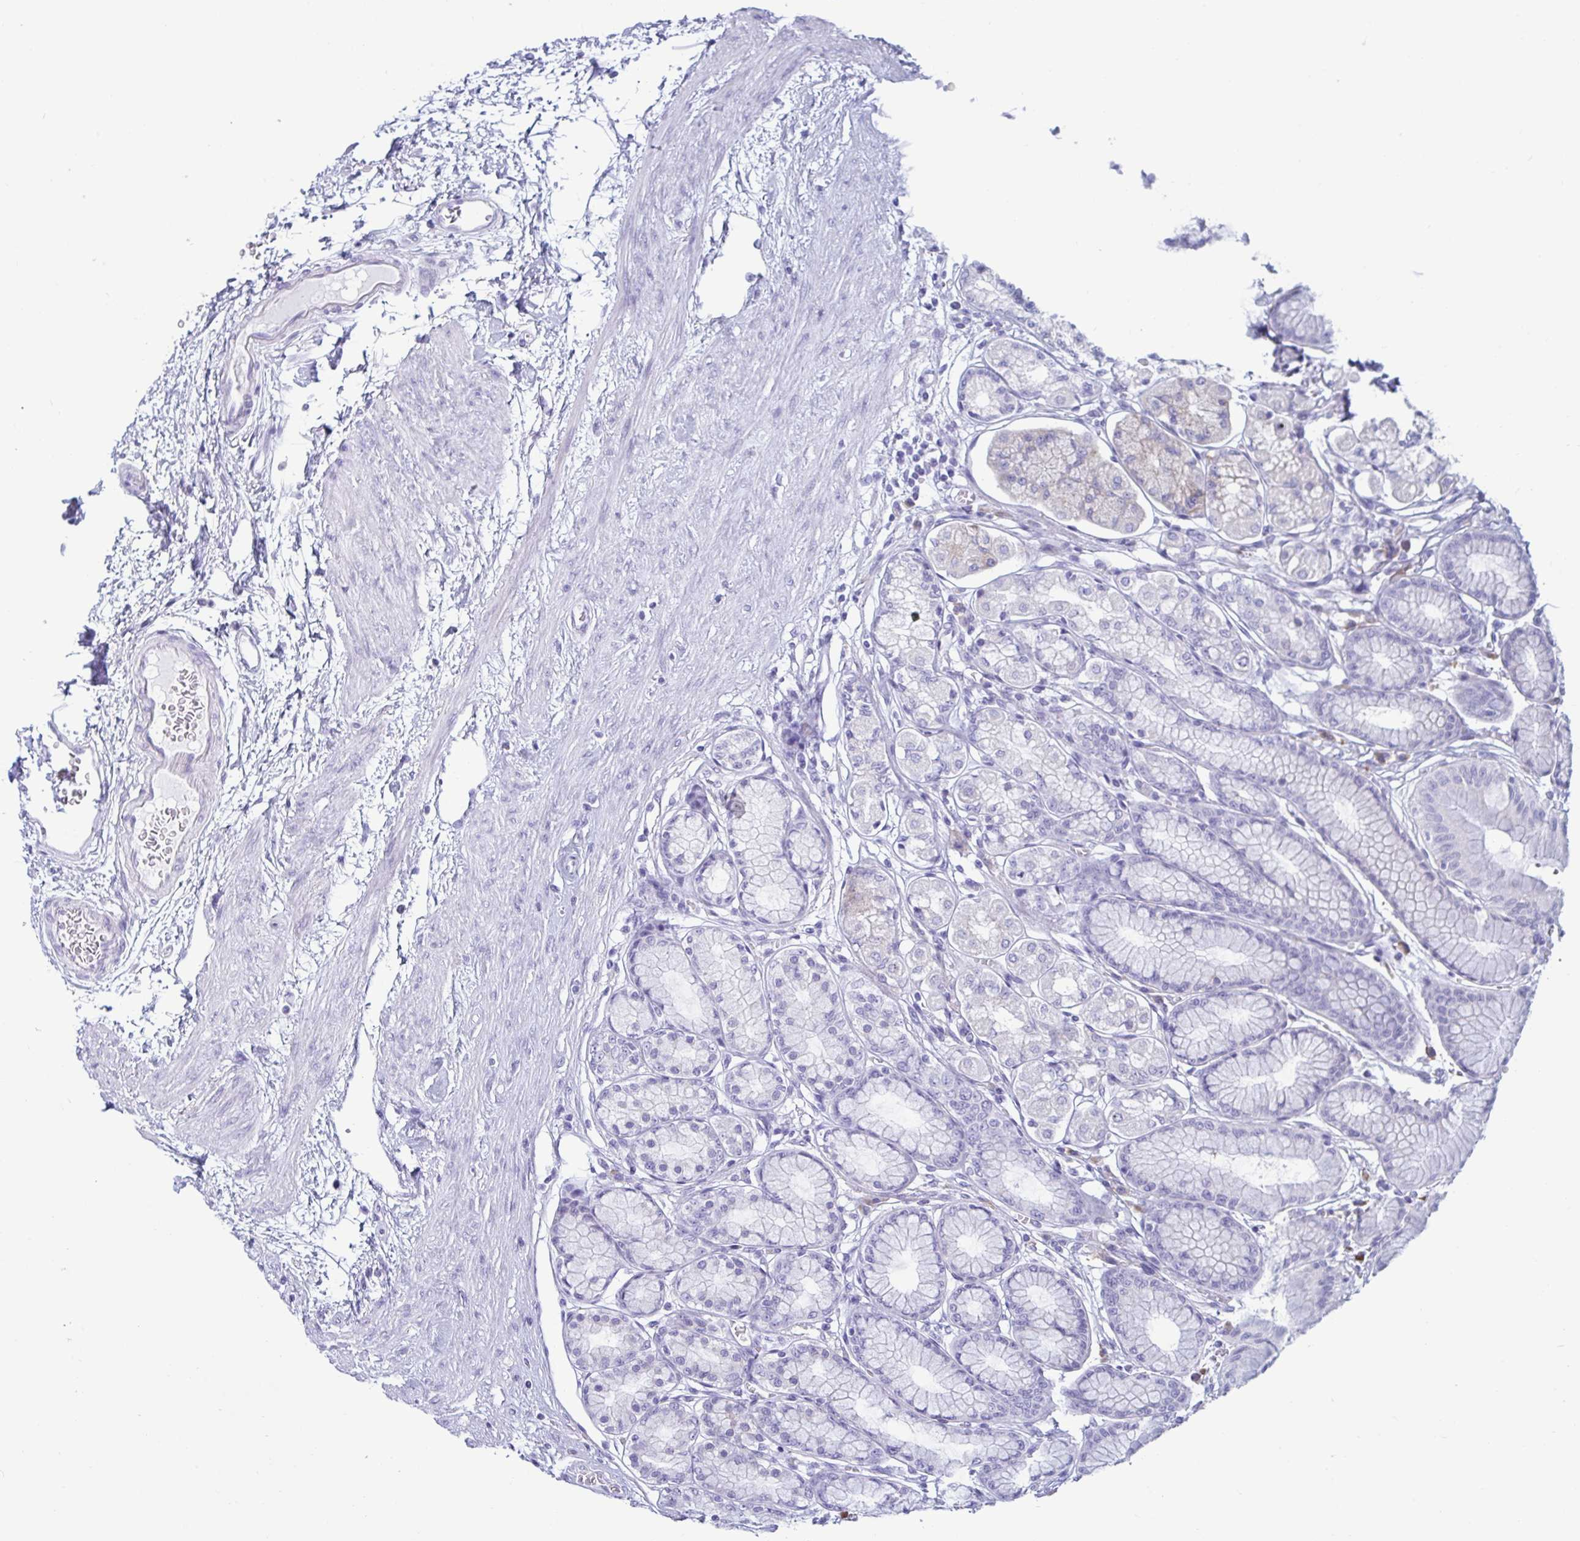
{"staining": {"intensity": "weak", "quantity": "<25%", "location": "cytoplasmic/membranous"}, "tissue": "stomach", "cell_type": "Glandular cells", "image_type": "normal", "snomed": [{"axis": "morphology", "description": "Normal tissue, NOS"}, {"axis": "topography", "description": "Stomach"}, {"axis": "topography", "description": "Stomach, lower"}], "caption": "A micrograph of human stomach is negative for staining in glandular cells. Brightfield microscopy of immunohistochemistry (IHC) stained with DAB (brown) and hematoxylin (blue), captured at high magnification.", "gene": "TFPI2", "patient": {"sex": "male", "age": 76}}